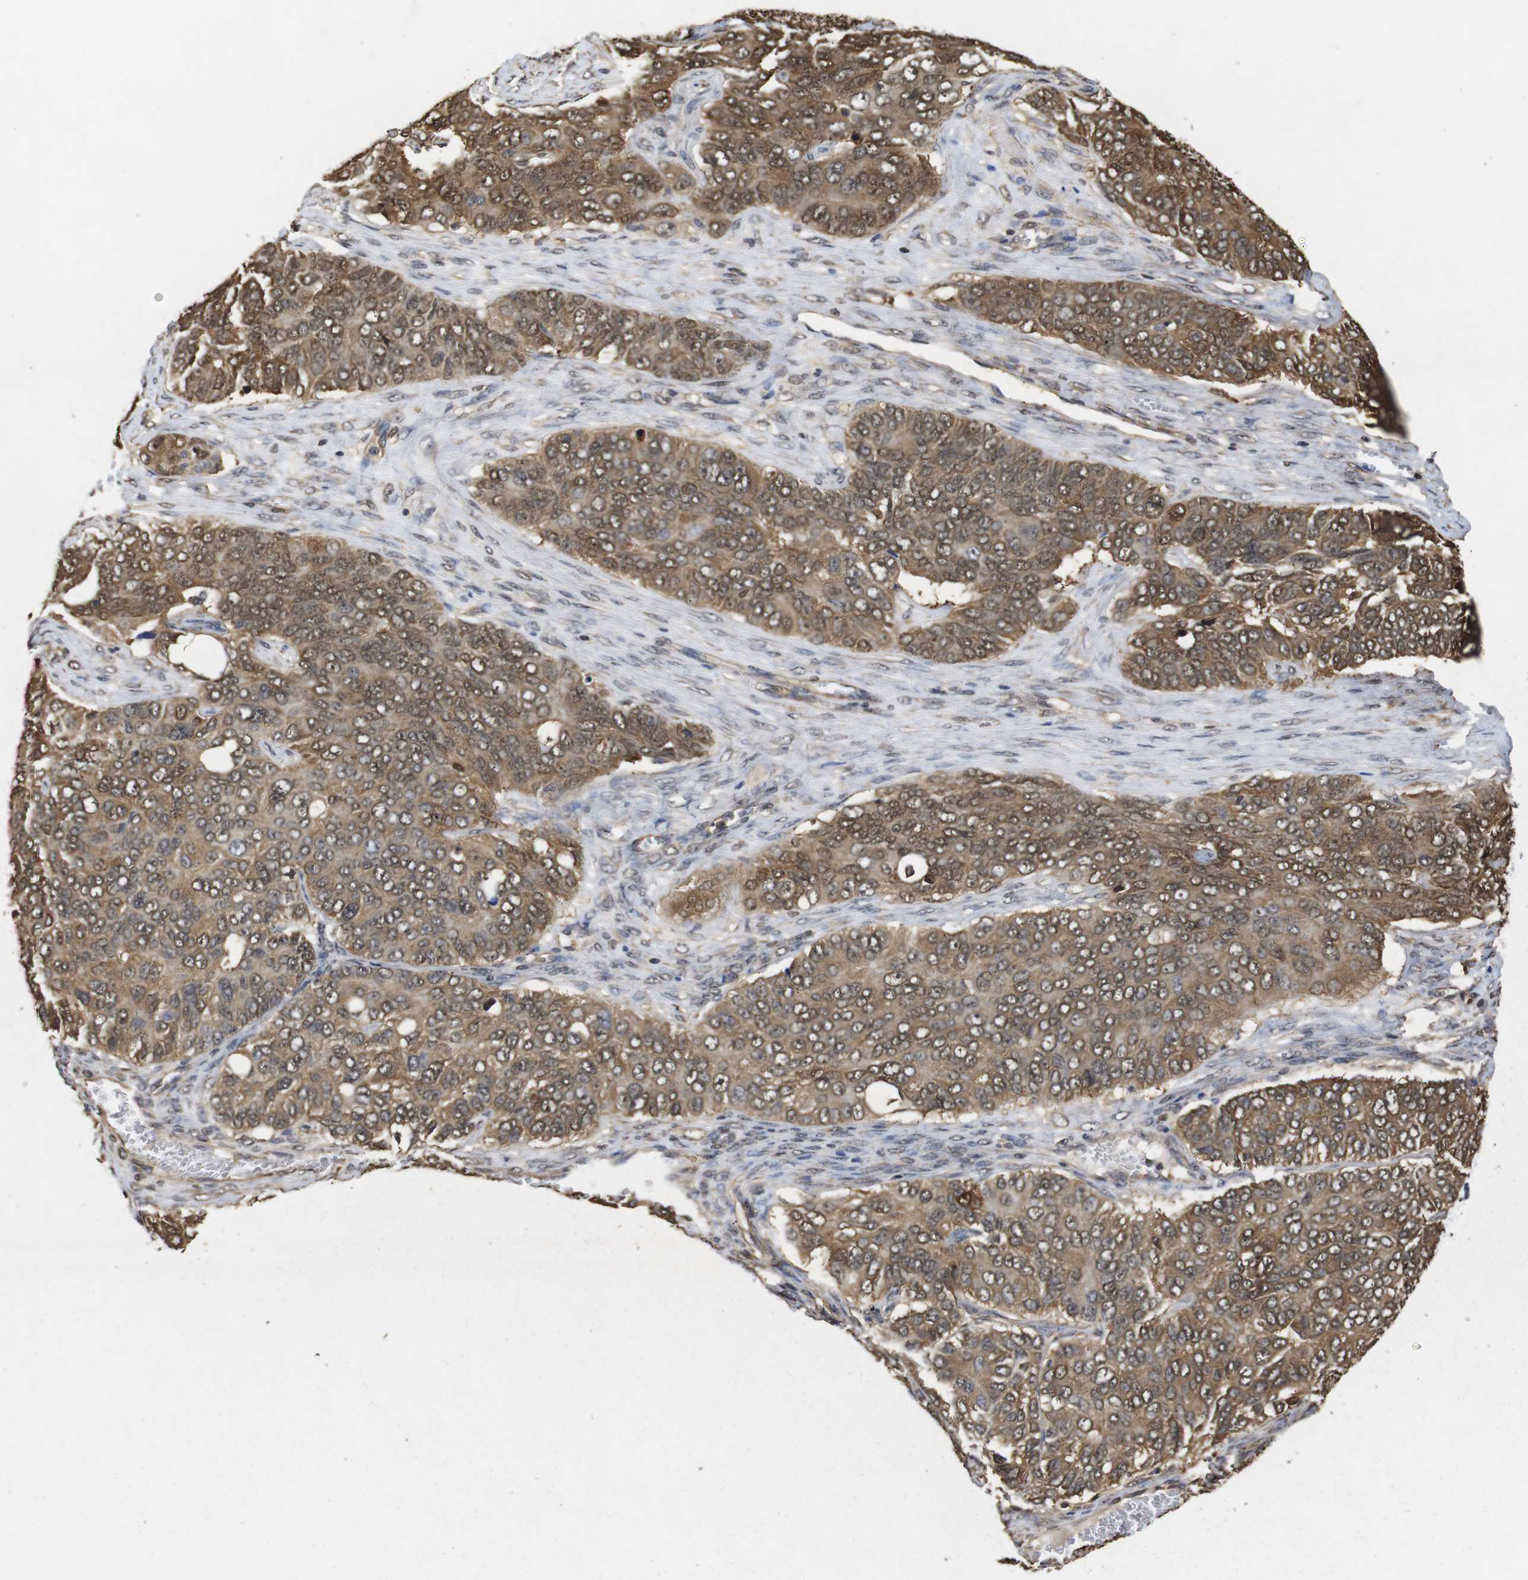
{"staining": {"intensity": "moderate", "quantity": ">75%", "location": "cytoplasmic/membranous,nuclear"}, "tissue": "ovarian cancer", "cell_type": "Tumor cells", "image_type": "cancer", "snomed": [{"axis": "morphology", "description": "Carcinoma, endometroid"}, {"axis": "topography", "description": "Ovary"}], "caption": "Human ovarian cancer stained for a protein (brown) exhibits moderate cytoplasmic/membranous and nuclear positive positivity in approximately >75% of tumor cells.", "gene": "SUMO3", "patient": {"sex": "female", "age": 51}}